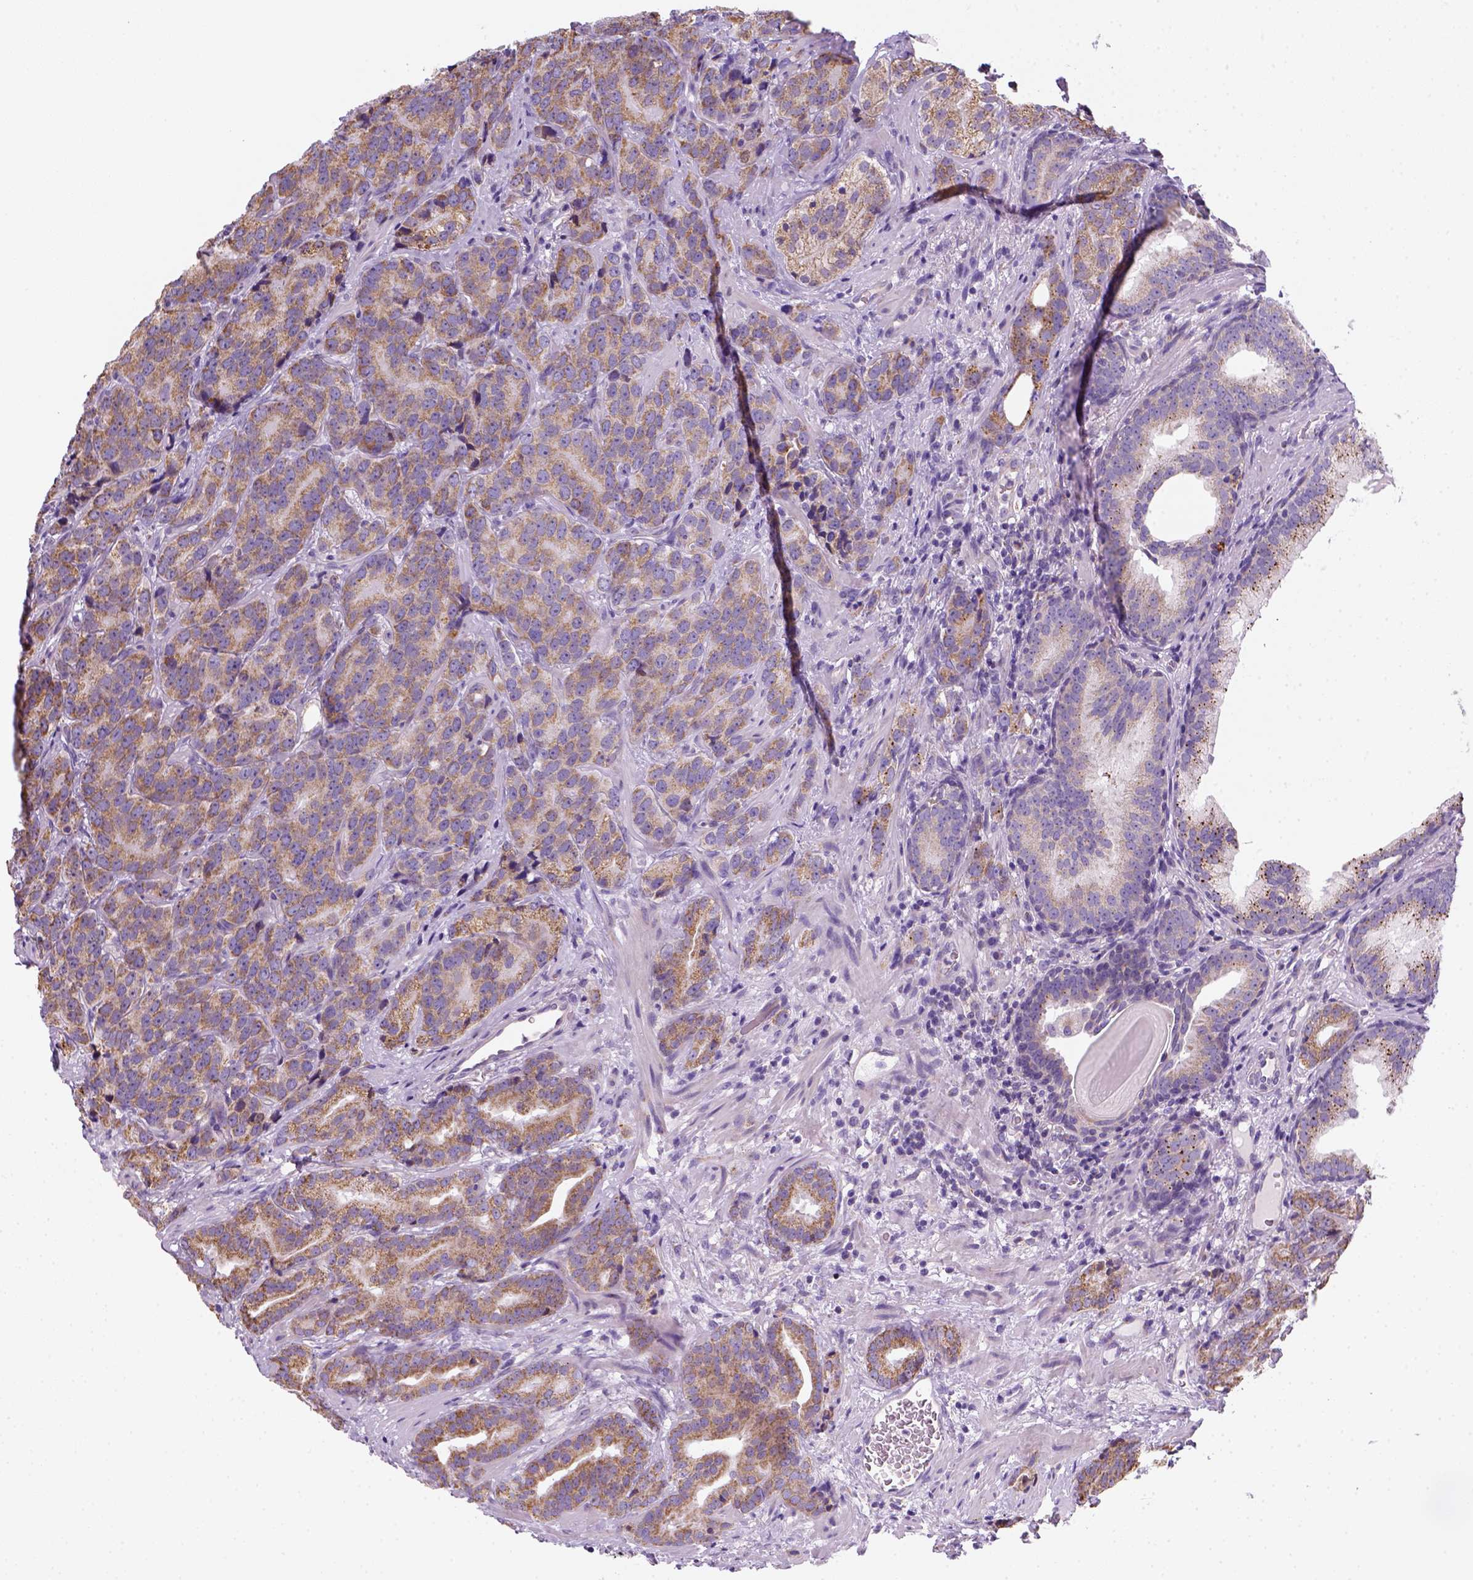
{"staining": {"intensity": "moderate", "quantity": ">75%", "location": "cytoplasmic/membranous"}, "tissue": "prostate cancer", "cell_type": "Tumor cells", "image_type": "cancer", "snomed": [{"axis": "morphology", "description": "Adenocarcinoma, NOS"}, {"axis": "topography", "description": "Prostate"}], "caption": "Adenocarcinoma (prostate) stained with a brown dye reveals moderate cytoplasmic/membranous positive positivity in approximately >75% of tumor cells.", "gene": "CES2", "patient": {"sex": "male", "age": 71}}